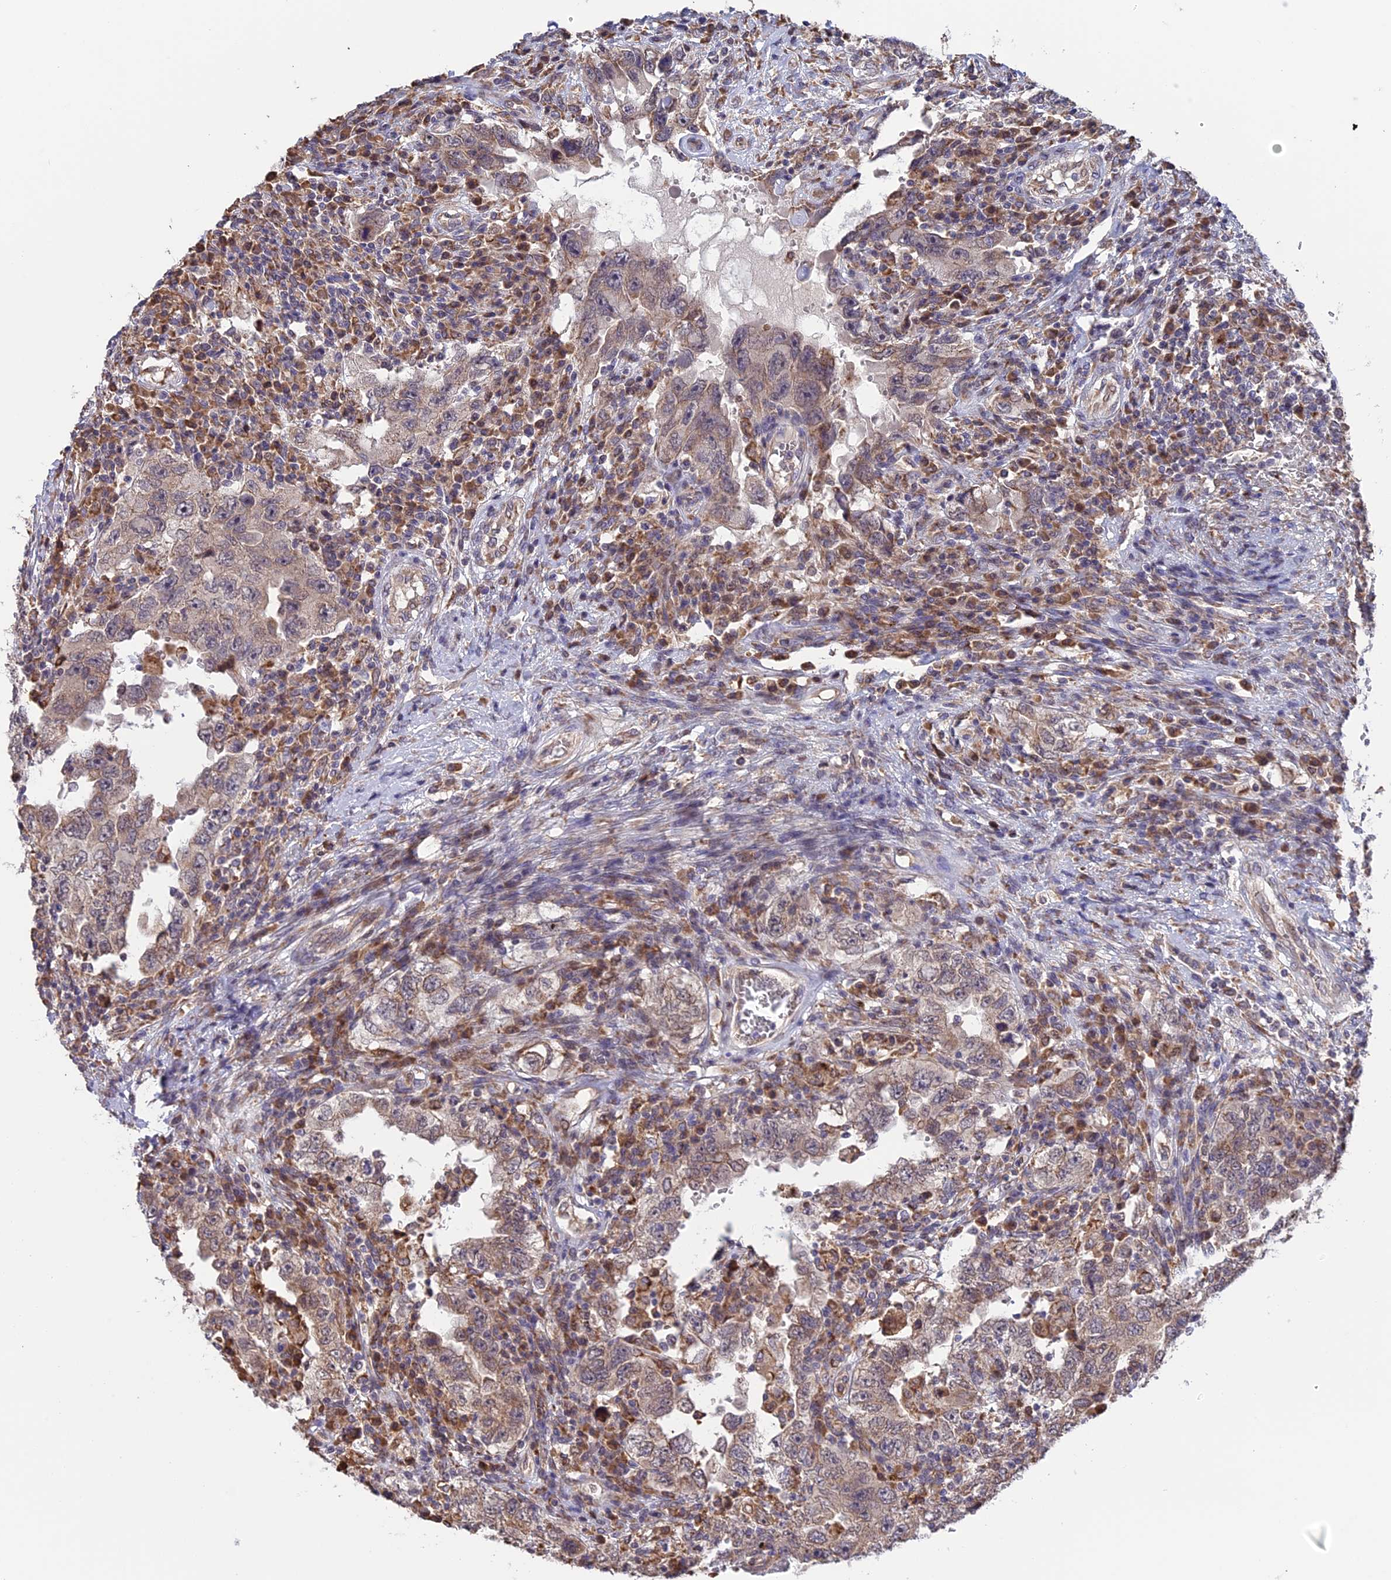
{"staining": {"intensity": "weak", "quantity": "25%-75%", "location": "cytoplasmic/membranous"}, "tissue": "testis cancer", "cell_type": "Tumor cells", "image_type": "cancer", "snomed": [{"axis": "morphology", "description": "Carcinoma, Embryonal, NOS"}, {"axis": "topography", "description": "Testis"}], "caption": "This is an image of immunohistochemistry (IHC) staining of testis cancer (embryonal carcinoma), which shows weak expression in the cytoplasmic/membranous of tumor cells.", "gene": "DMRTA2", "patient": {"sex": "male", "age": 26}}